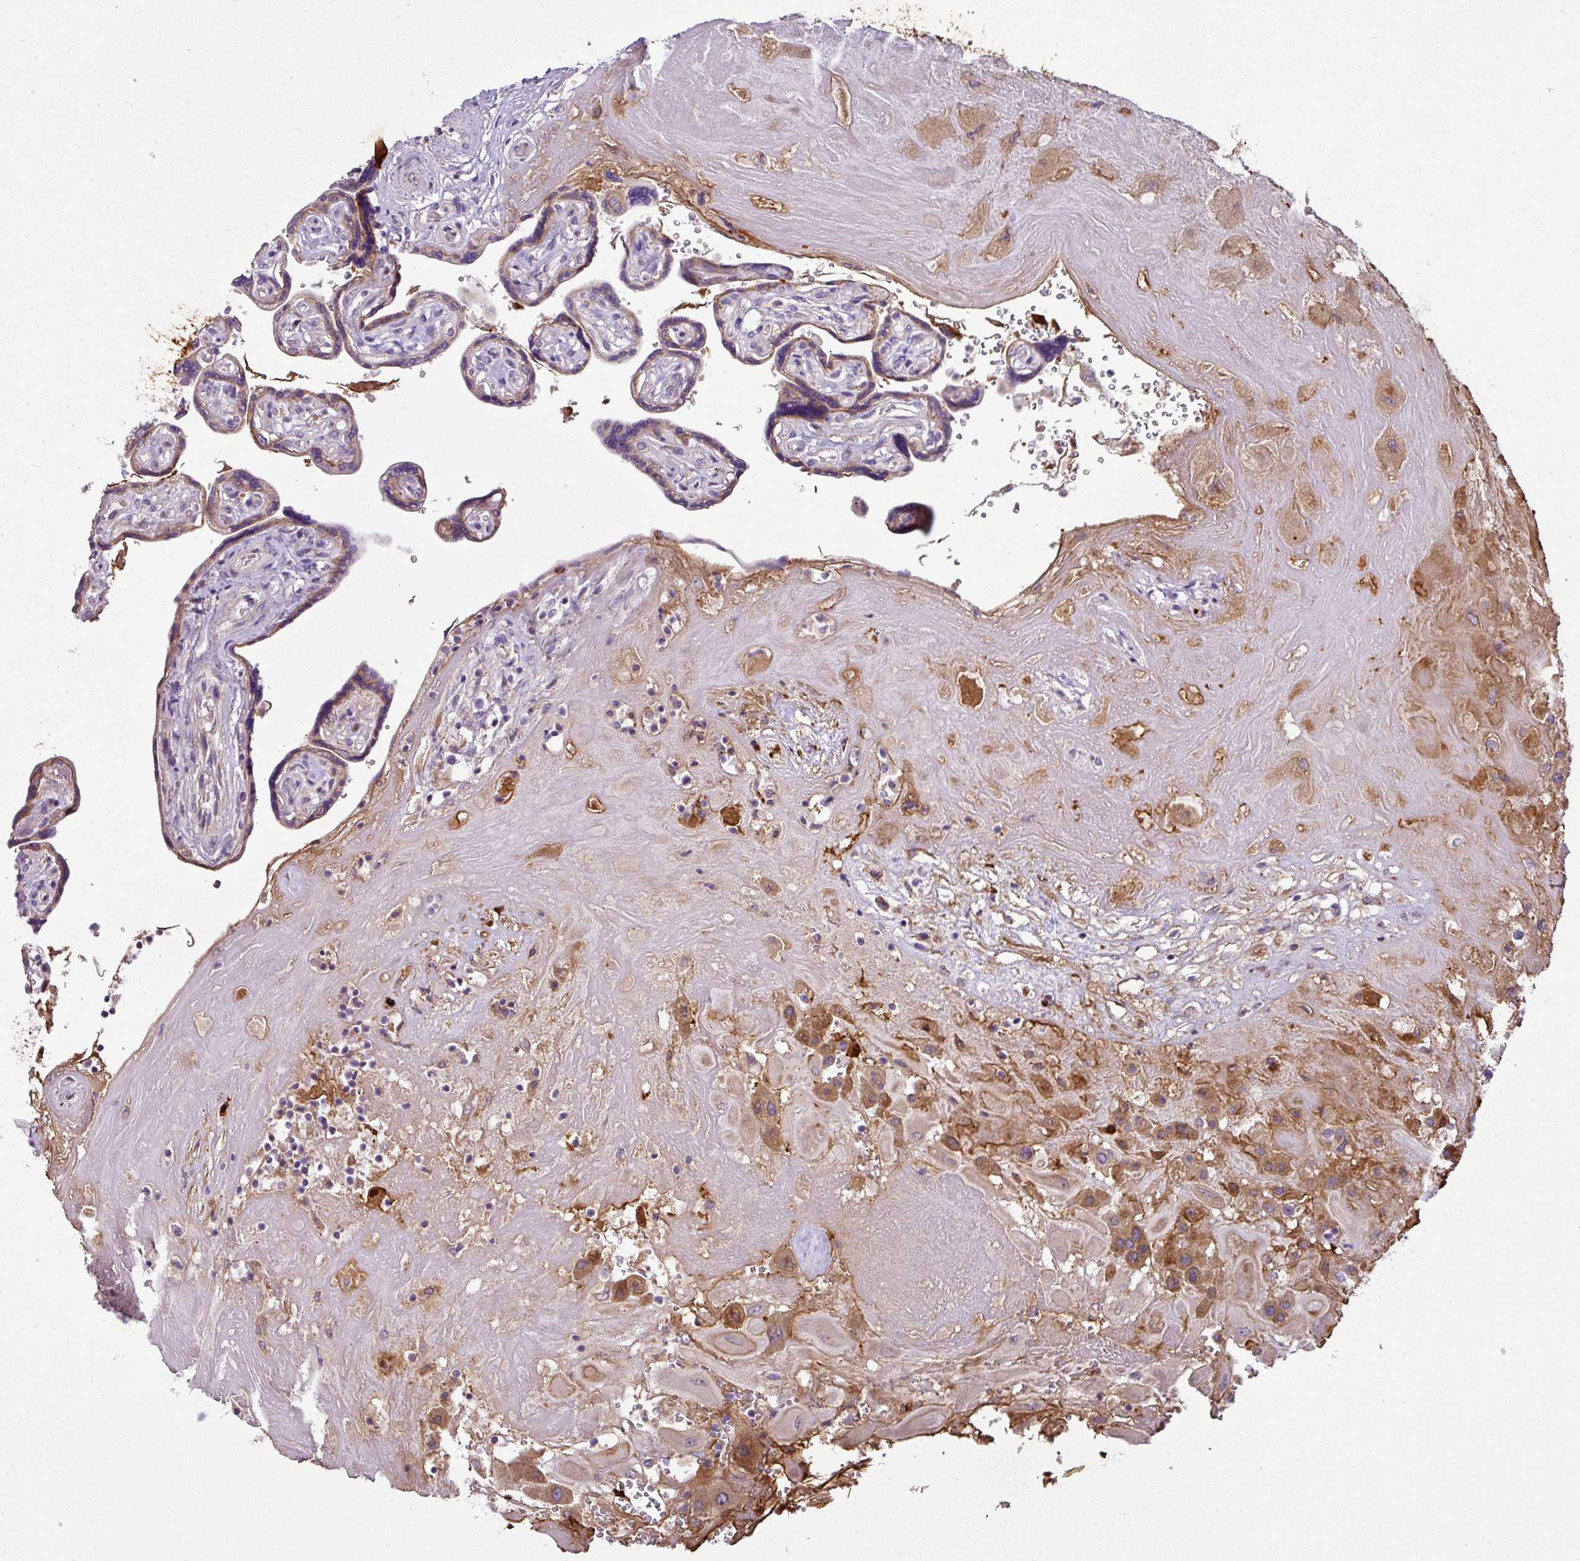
{"staining": {"intensity": "moderate", "quantity": ">75%", "location": "cytoplasmic/membranous"}, "tissue": "placenta", "cell_type": "Decidual cells", "image_type": "normal", "snomed": [{"axis": "morphology", "description": "Normal tissue, NOS"}, {"axis": "topography", "description": "Placenta"}], "caption": "Placenta stained with DAB immunohistochemistry (IHC) reveals medium levels of moderate cytoplasmic/membranous positivity in approximately >75% of decidual cells. (DAB IHC, brown staining for protein, blue staining for nuclei).", "gene": "GAN", "patient": {"sex": "female", "age": 32}}